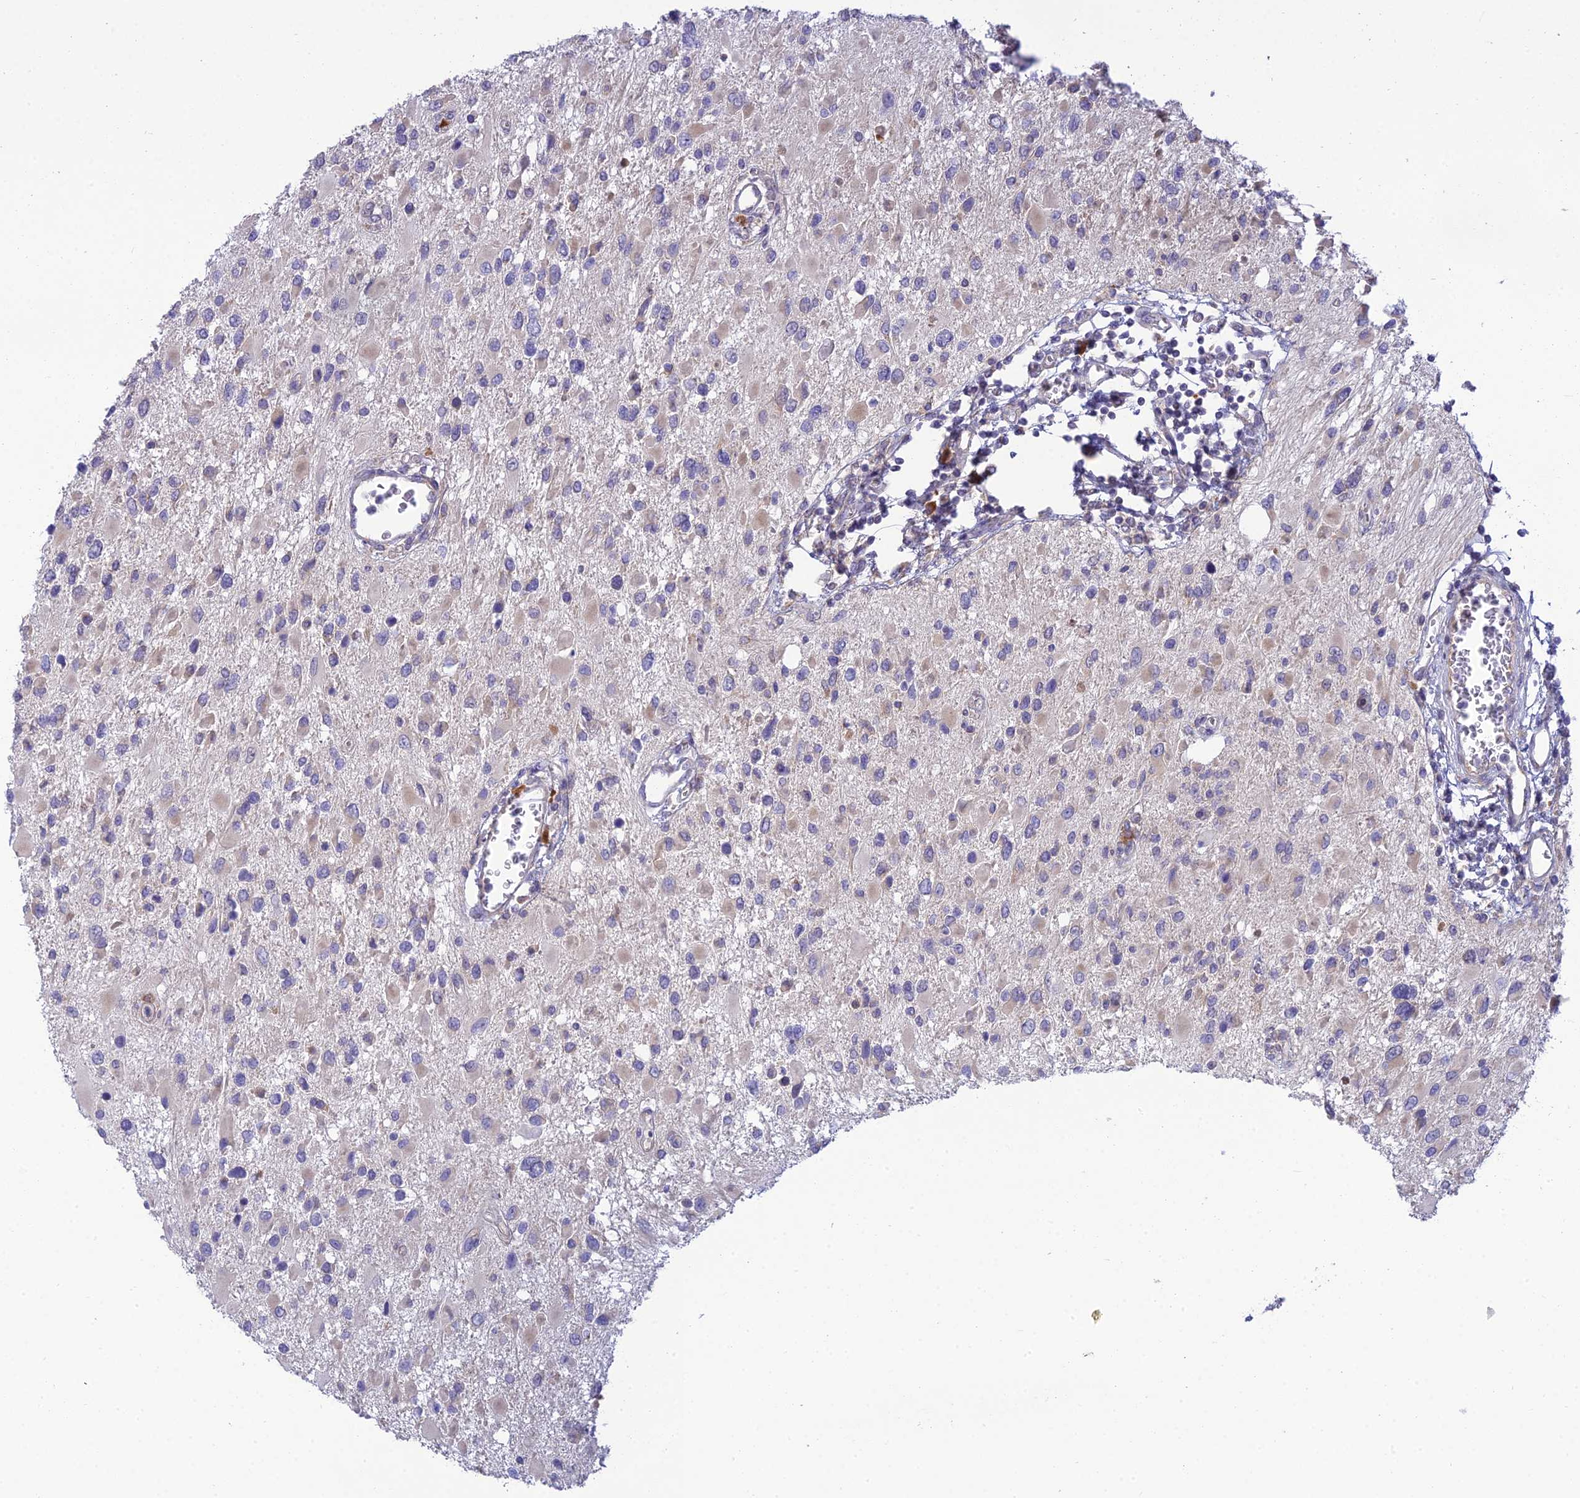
{"staining": {"intensity": "weak", "quantity": "<25%", "location": "cytoplasmic/membranous"}, "tissue": "glioma", "cell_type": "Tumor cells", "image_type": "cancer", "snomed": [{"axis": "morphology", "description": "Glioma, malignant, High grade"}, {"axis": "topography", "description": "Brain"}], "caption": "Histopathology image shows no protein expression in tumor cells of malignant glioma (high-grade) tissue.", "gene": "CLCN7", "patient": {"sex": "male", "age": 53}}